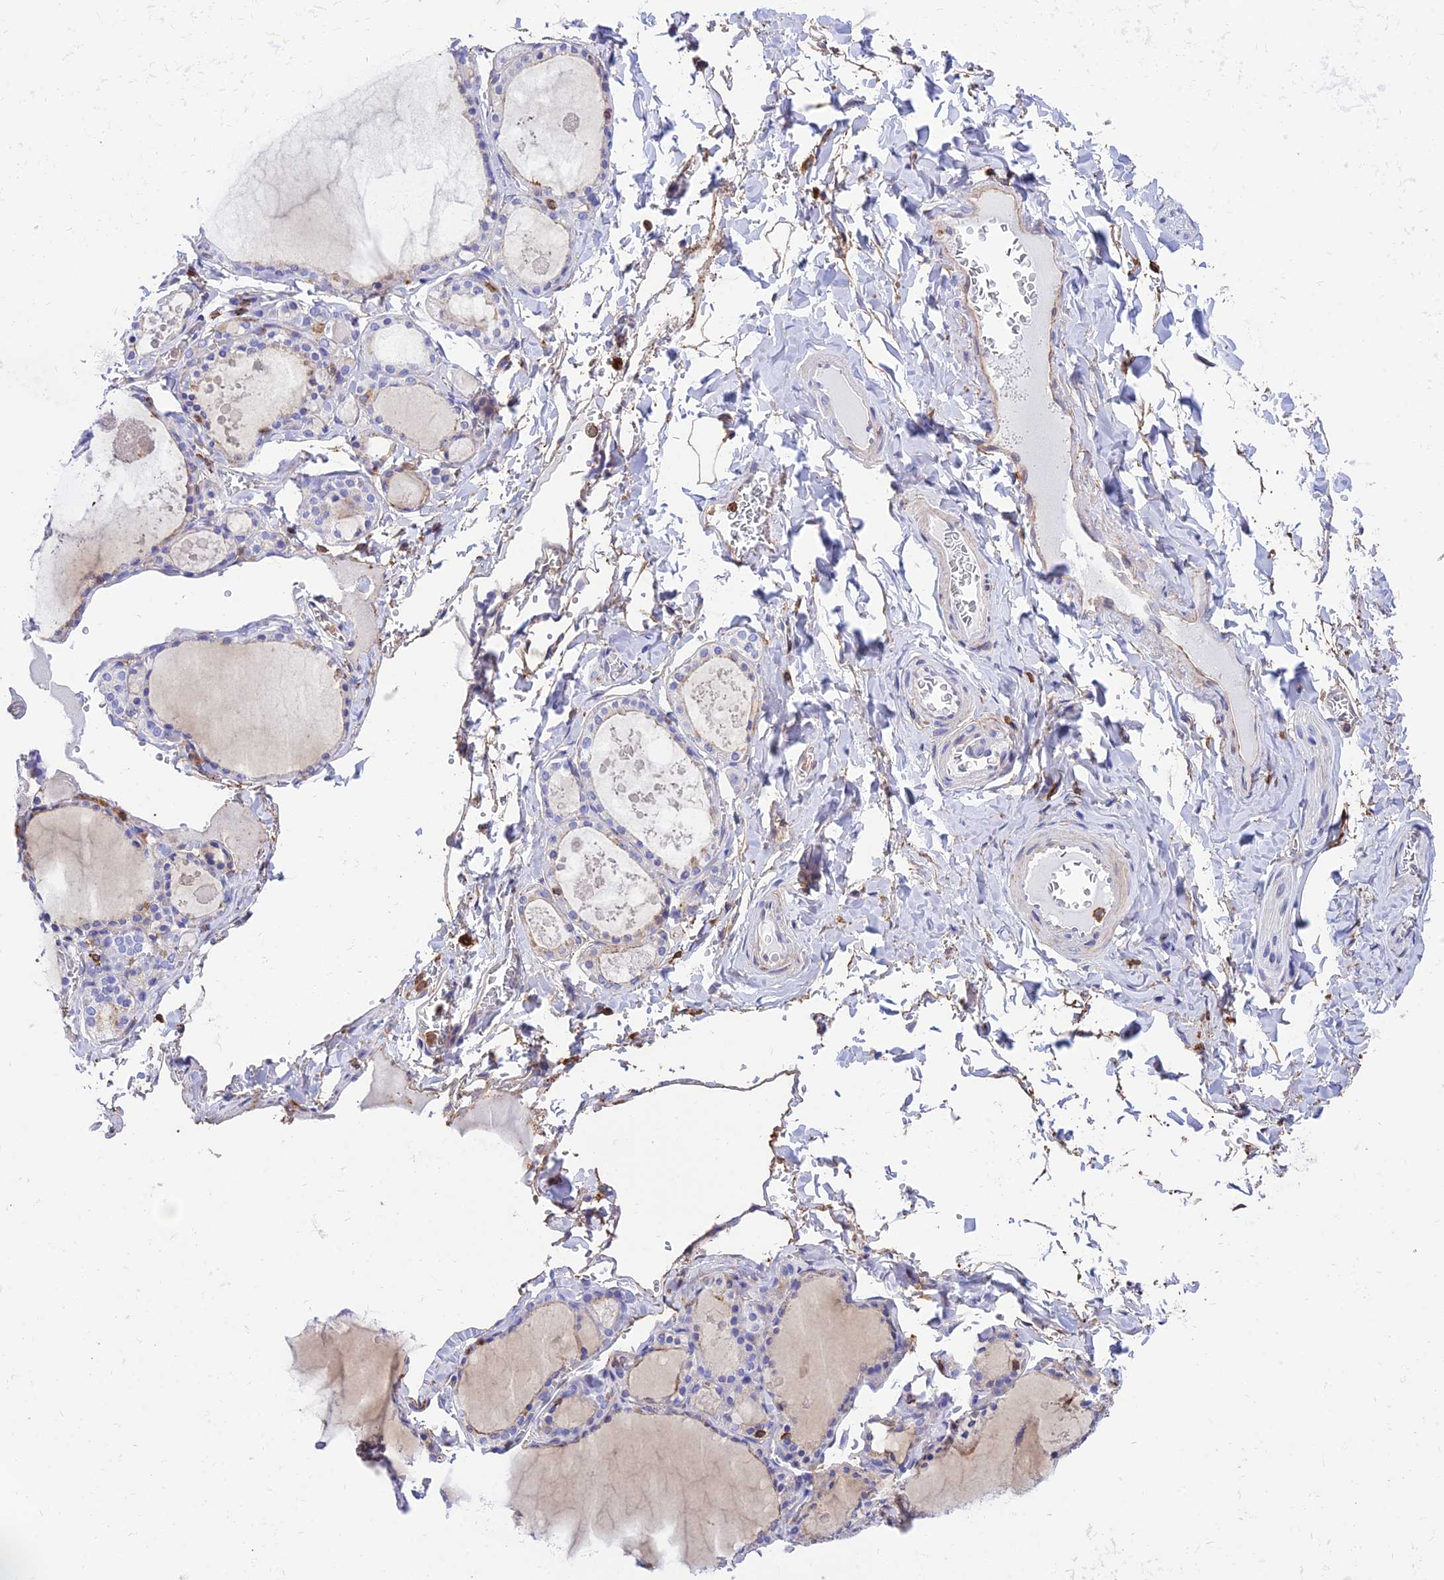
{"staining": {"intensity": "negative", "quantity": "none", "location": "none"}, "tissue": "thyroid gland", "cell_type": "Glandular cells", "image_type": "normal", "snomed": [{"axis": "morphology", "description": "Normal tissue, NOS"}, {"axis": "topography", "description": "Thyroid gland"}], "caption": "High power microscopy photomicrograph of an immunohistochemistry micrograph of unremarkable thyroid gland, revealing no significant expression in glandular cells. (IHC, brightfield microscopy, high magnification).", "gene": "SREK1IP1", "patient": {"sex": "male", "age": 56}}